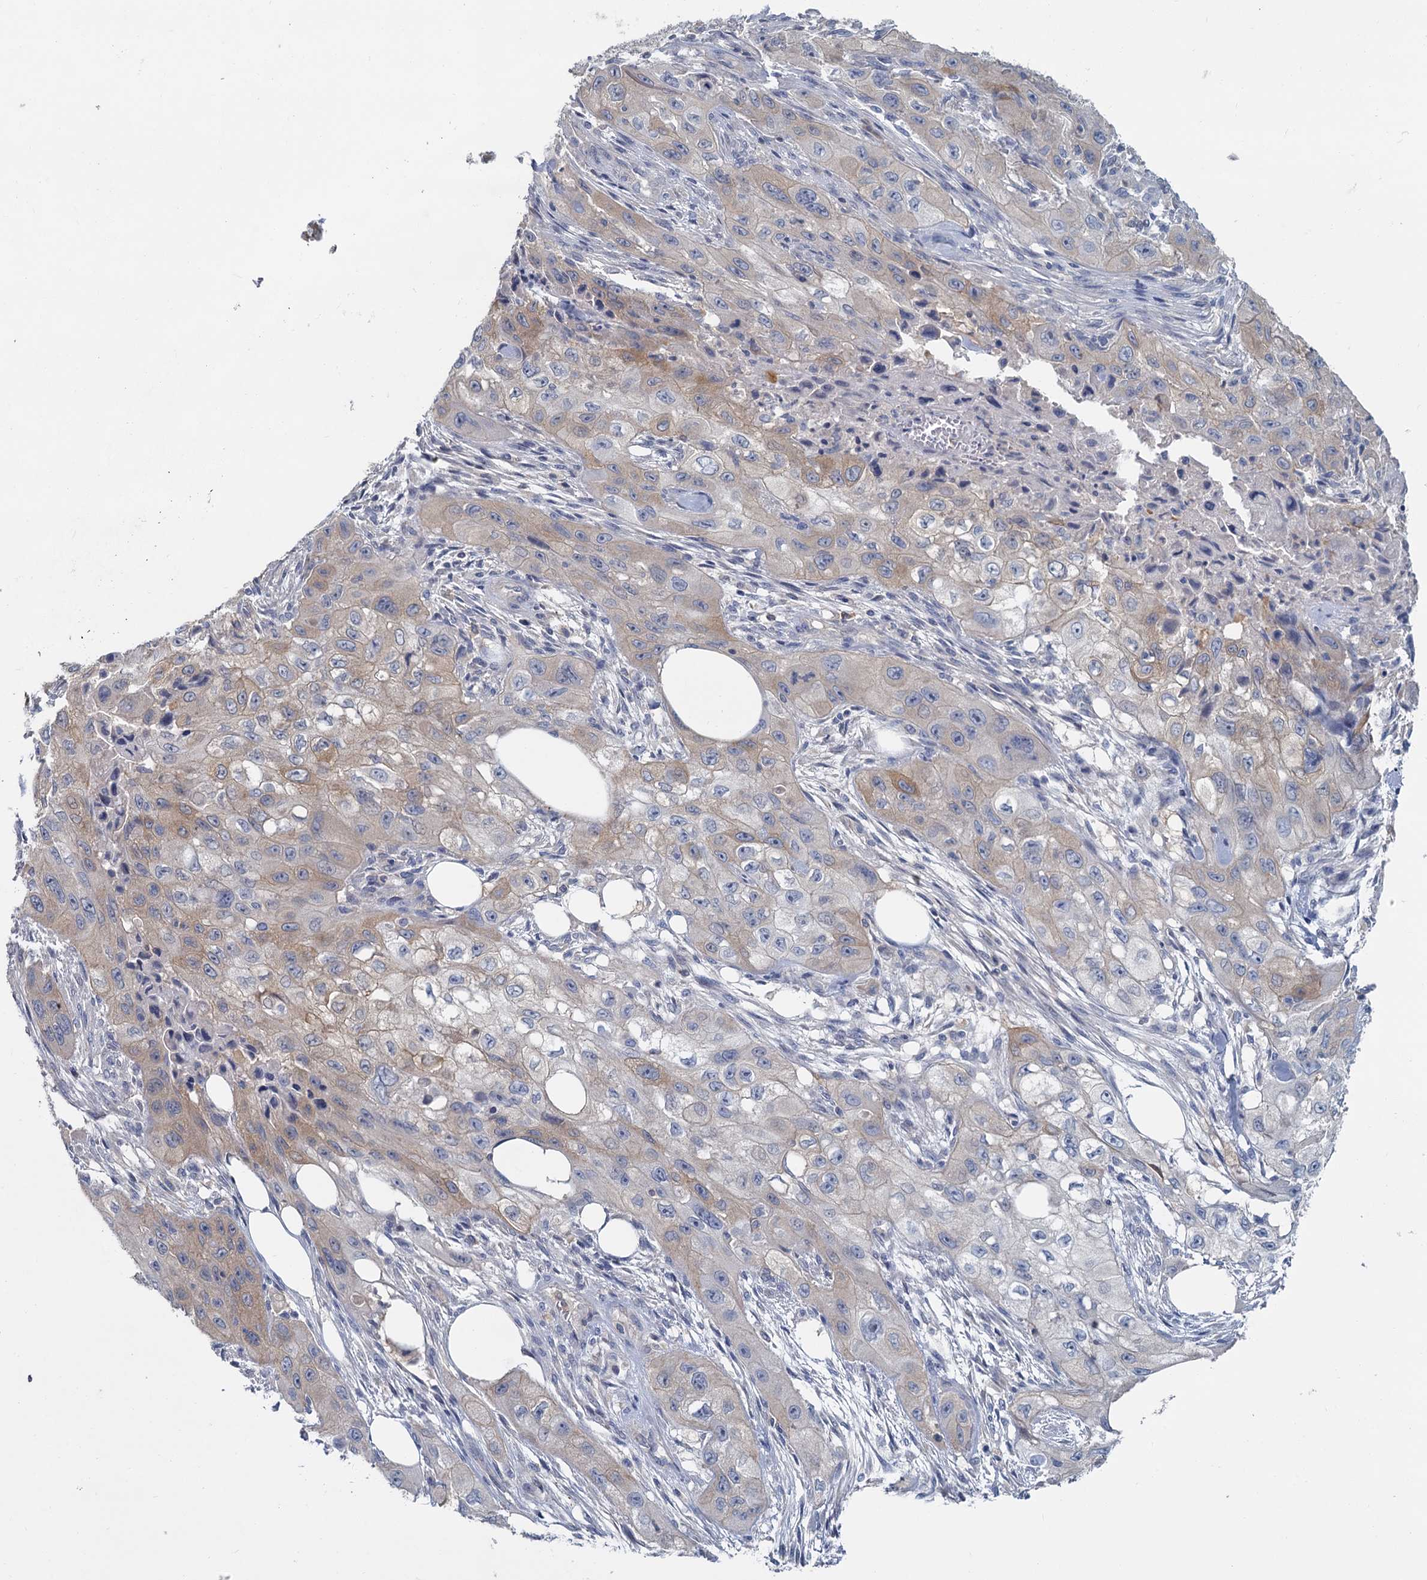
{"staining": {"intensity": "weak", "quantity": "<25%", "location": "cytoplasmic/membranous"}, "tissue": "skin cancer", "cell_type": "Tumor cells", "image_type": "cancer", "snomed": [{"axis": "morphology", "description": "Squamous cell carcinoma, NOS"}, {"axis": "topography", "description": "Skin"}, {"axis": "topography", "description": "Subcutis"}], "caption": "IHC image of neoplastic tissue: human squamous cell carcinoma (skin) stained with DAB (3,3'-diaminobenzidine) displays no significant protein expression in tumor cells.", "gene": "ACSM3", "patient": {"sex": "male", "age": 73}}